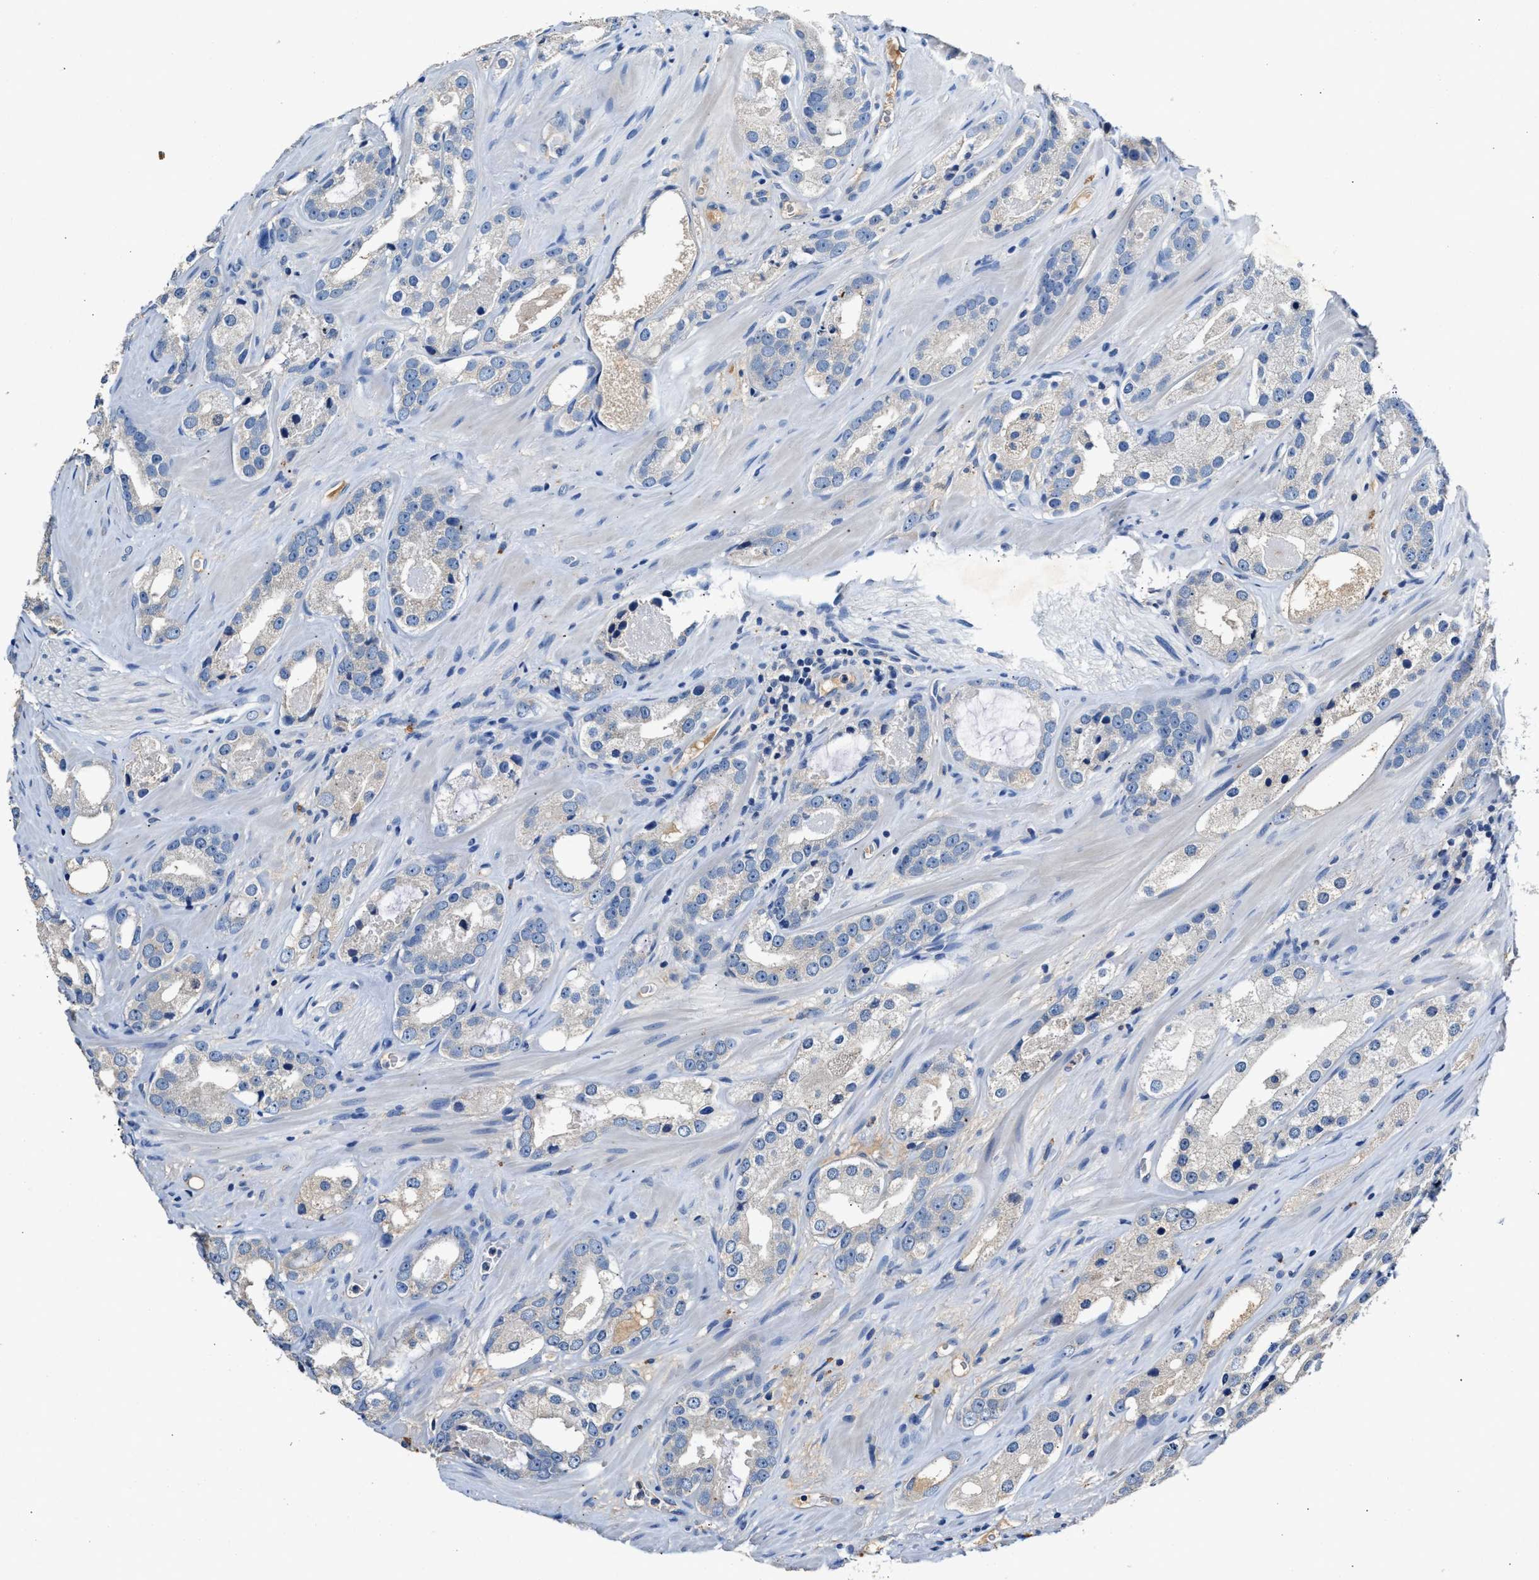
{"staining": {"intensity": "negative", "quantity": "none", "location": "none"}, "tissue": "prostate cancer", "cell_type": "Tumor cells", "image_type": "cancer", "snomed": [{"axis": "morphology", "description": "Adenocarcinoma, High grade"}, {"axis": "topography", "description": "Prostate"}], "caption": "Immunohistochemistry of prostate cancer (high-grade adenocarcinoma) reveals no positivity in tumor cells. (DAB (3,3'-diaminobenzidine) immunohistochemistry, high magnification).", "gene": "SLCO2B1", "patient": {"sex": "male", "age": 63}}